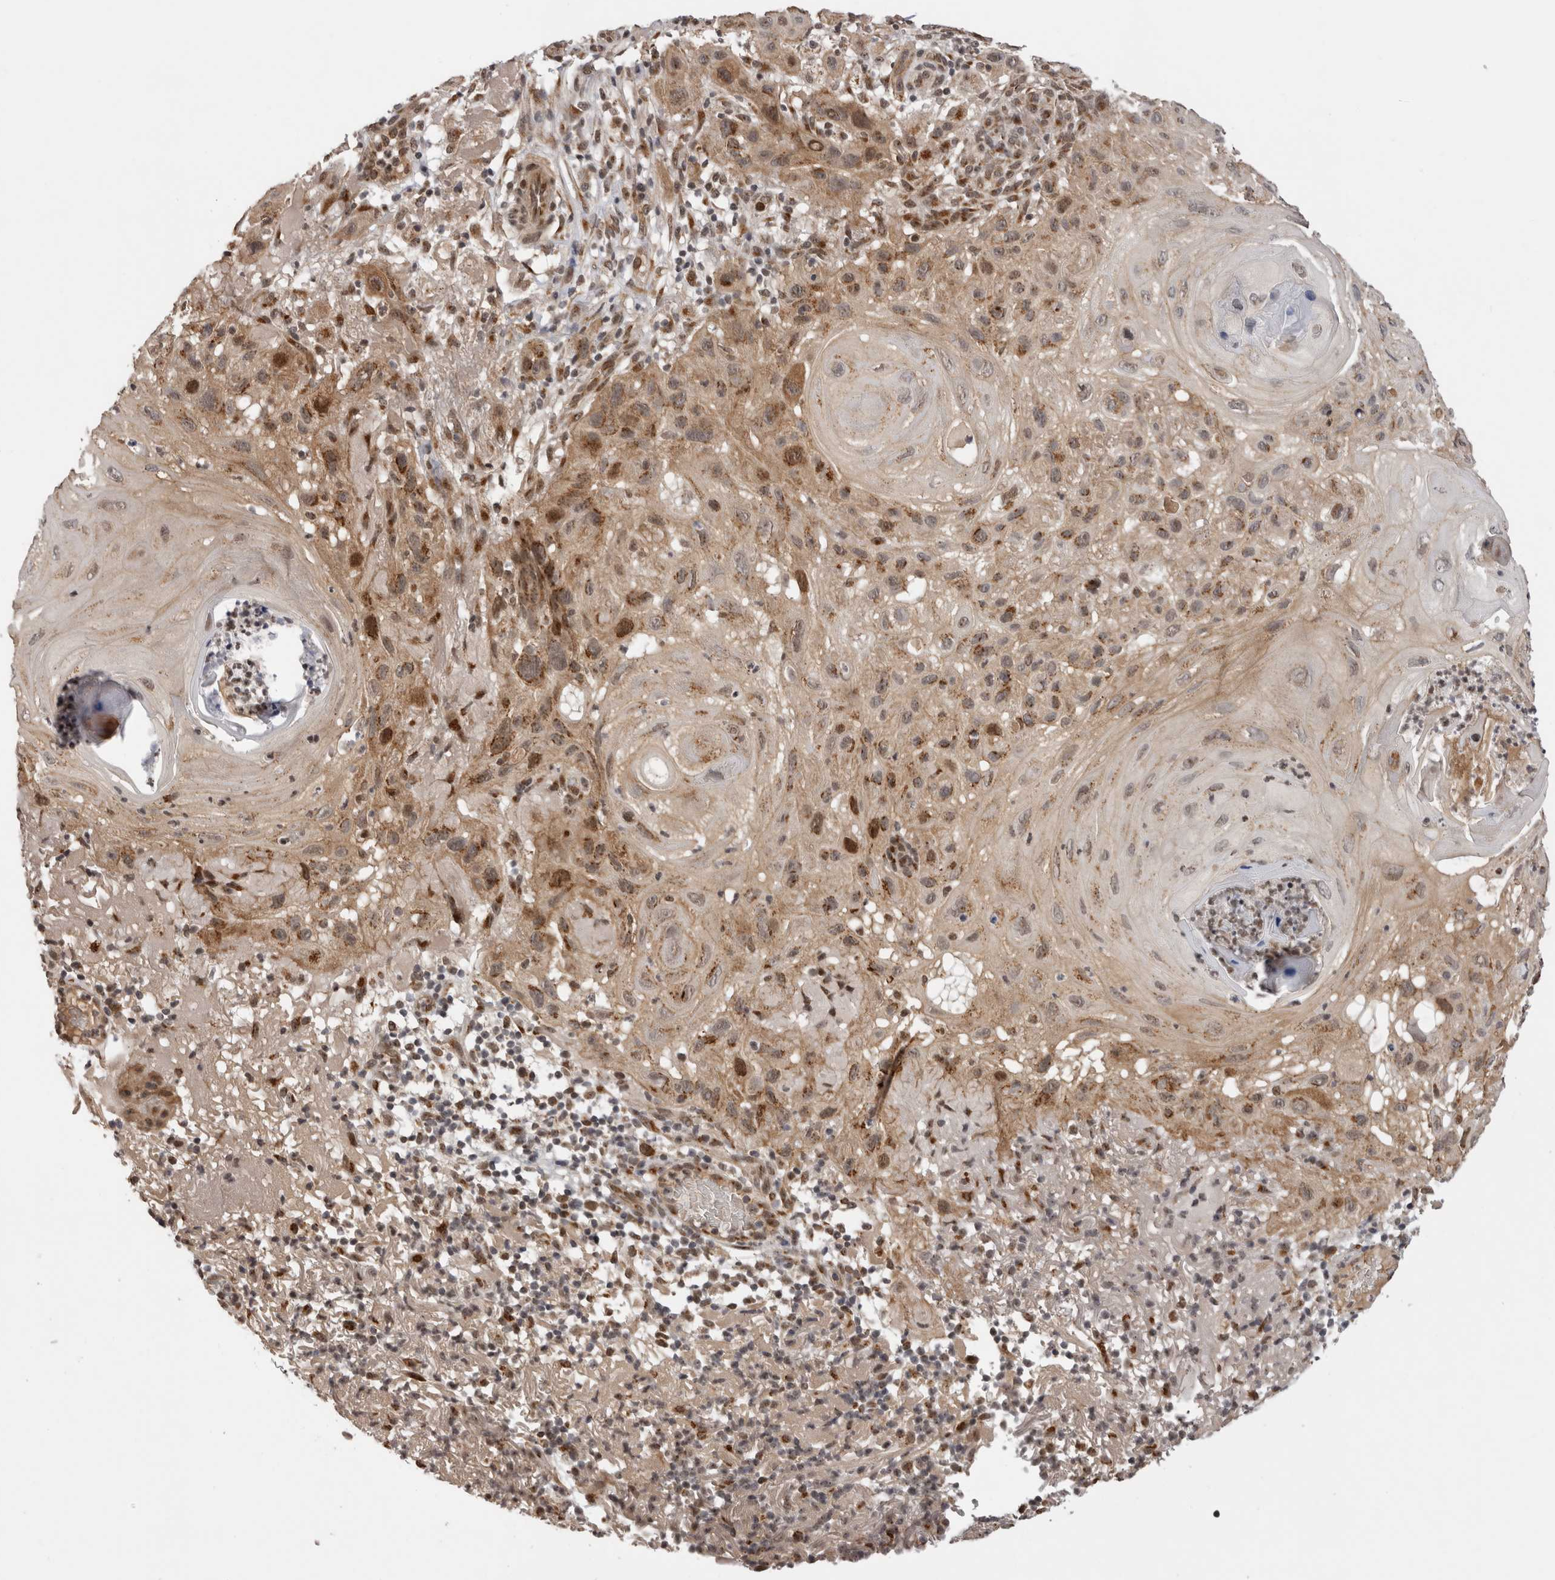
{"staining": {"intensity": "moderate", "quantity": ">75%", "location": "cytoplasmic/membranous"}, "tissue": "skin cancer", "cell_type": "Tumor cells", "image_type": "cancer", "snomed": [{"axis": "morphology", "description": "Squamous cell carcinoma, NOS"}, {"axis": "topography", "description": "Skin"}], "caption": "The histopathology image exhibits a brown stain indicating the presence of a protein in the cytoplasmic/membranous of tumor cells in skin cancer. The staining was performed using DAB to visualize the protein expression in brown, while the nuclei were stained in blue with hematoxylin (Magnification: 20x).", "gene": "TMEM65", "patient": {"sex": "female", "age": 96}}